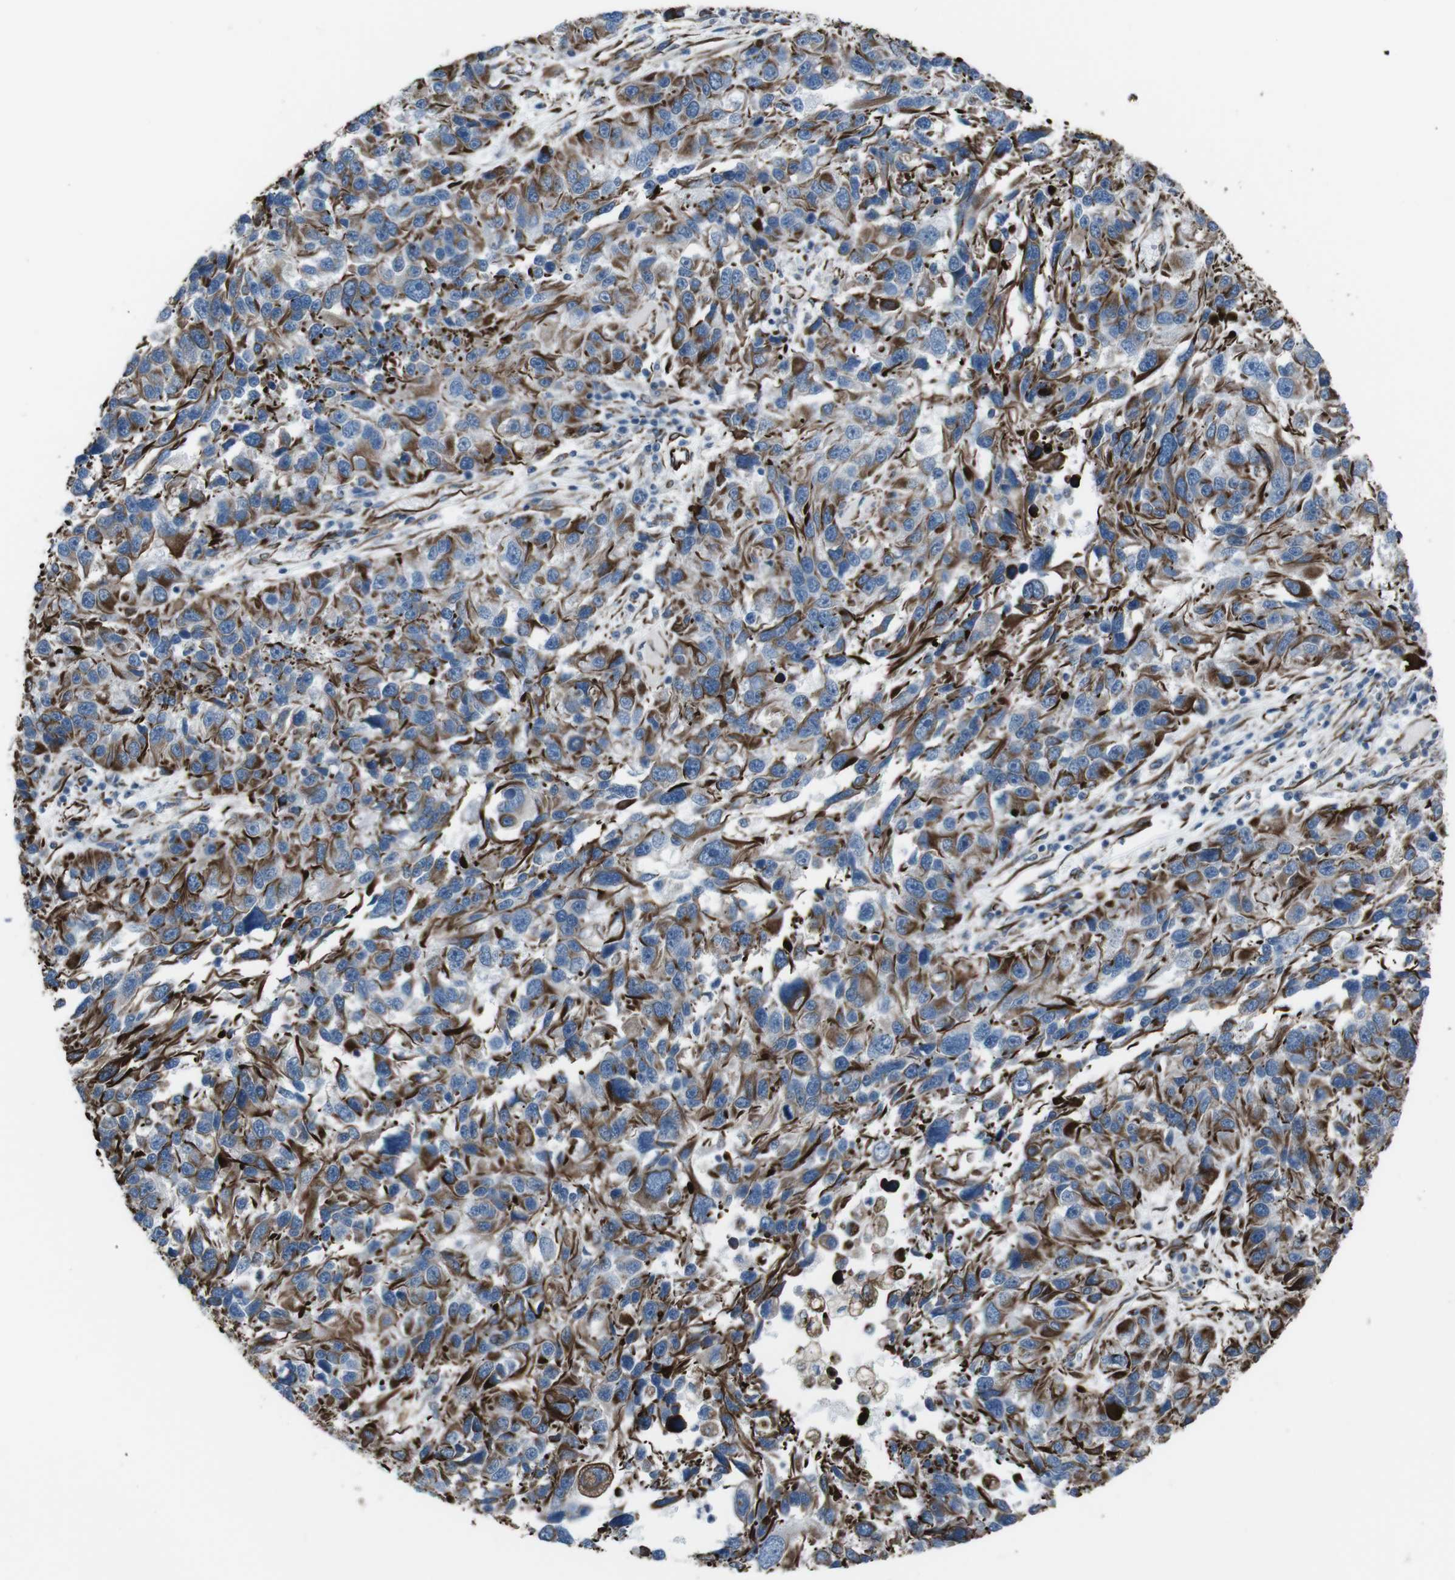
{"staining": {"intensity": "moderate", "quantity": ">75%", "location": "cytoplasmic/membranous"}, "tissue": "melanoma", "cell_type": "Tumor cells", "image_type": "cancer", "snomed": [{"axis": "morphology", "description": "Malignant melanoma, NOS"}, {"axis": "topography", "description": "Skin"}], "caption": "Moderate cytoplasmic/membranous positivity is seen in approximately >75% of tumor cells in melanoma.", "gene": "ZDHHC6", "patient": {"sex": "male", "age": 53}}